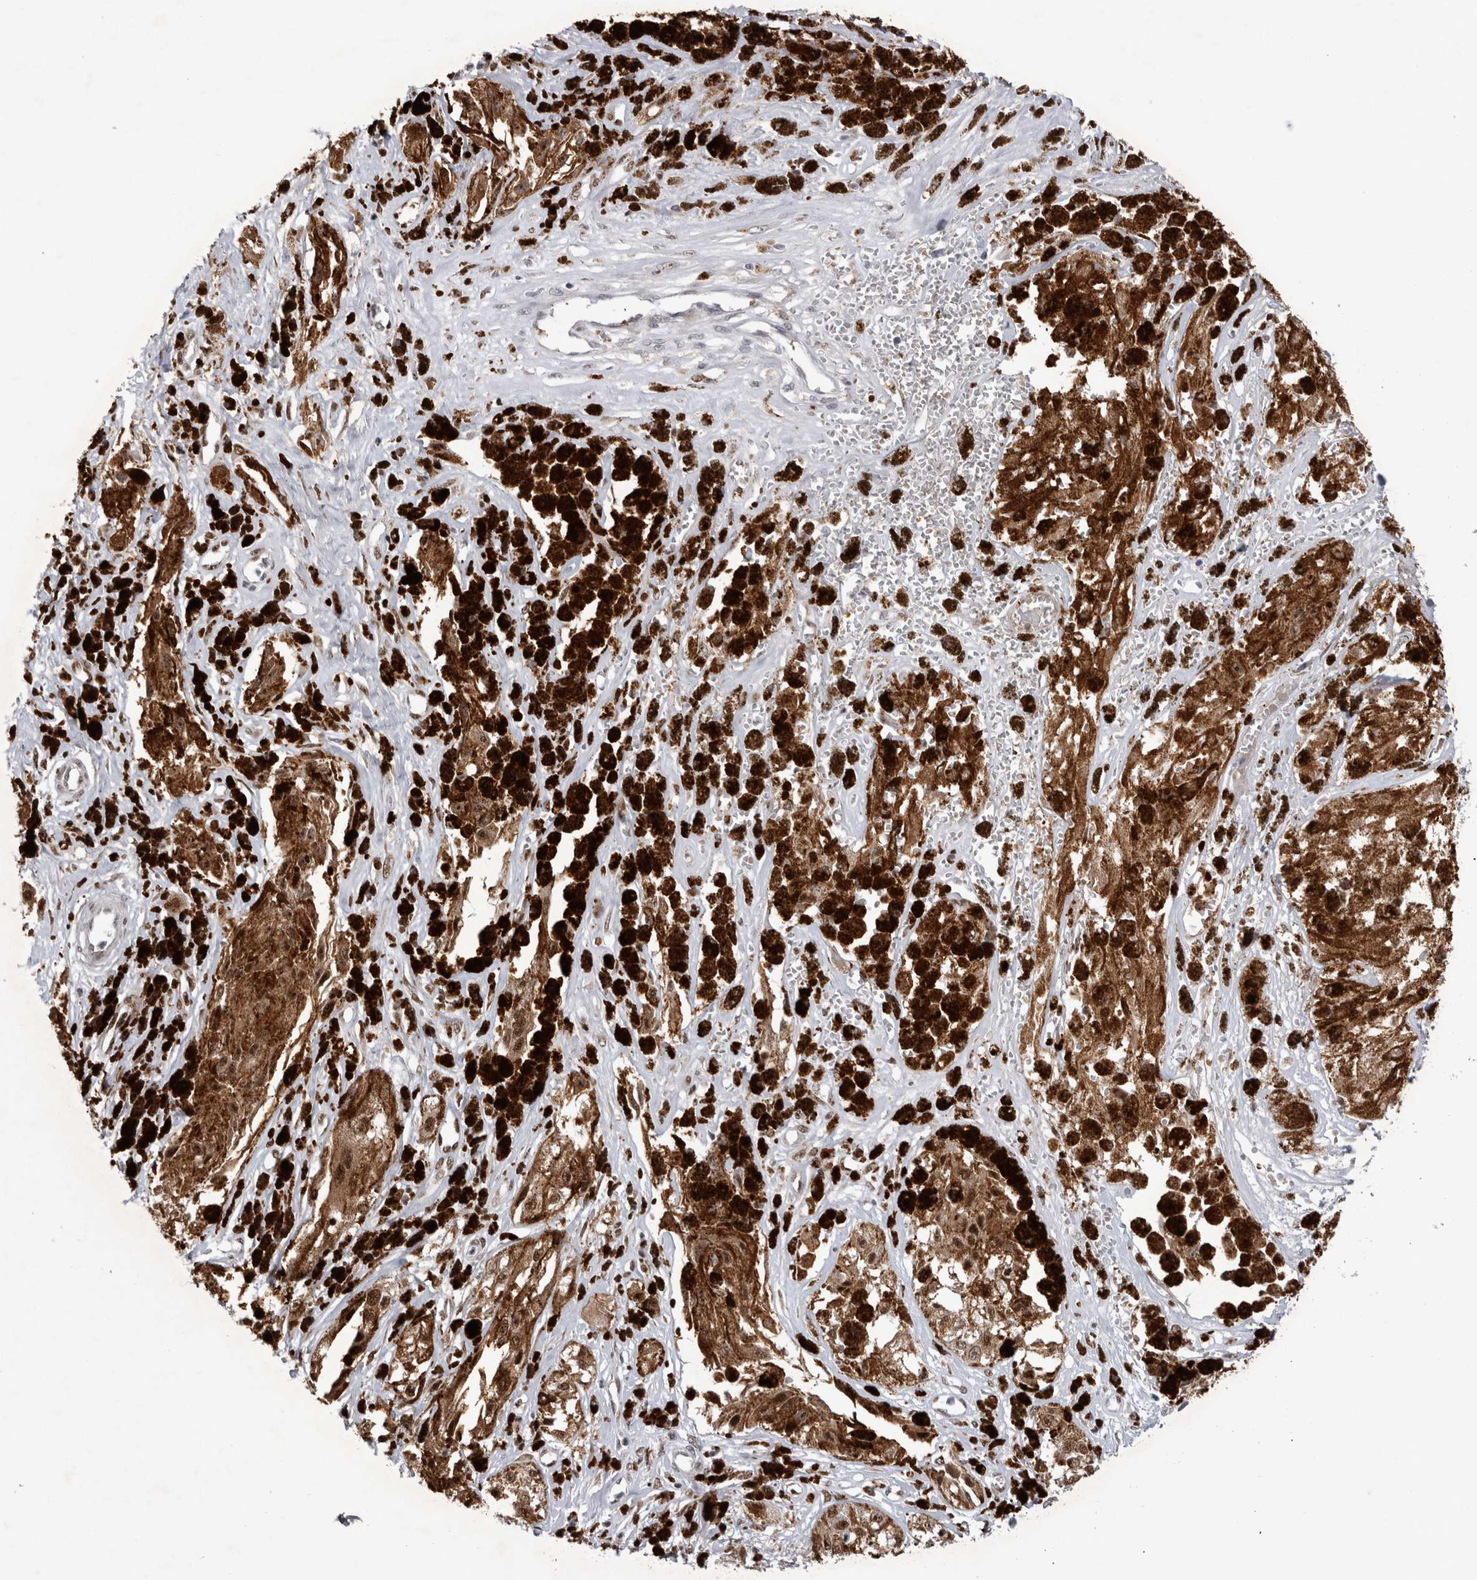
{"staining": {"intensity": "moderate", "quantity": ">75%", "location": "cytoplasmic/membranous,nuclear"}, "tissue": "melanoma", "cell_type": "Tumor cells", "image_type": "cancer", "snomed": [{"axis": "morphology", "description": "Malignant melanoma, NOS"}, {"axis": "topography", "description": "Skin"}], "caption": "Brown immunohistochemical staining in malignant melanoma reveals moderate cytoplasmic/membranous and nuclear expression in about >75% of tumor cells. (IHC, brightfield microscopy, high magnification).", "gene": "IFI44", "patient": {"sex": "male", "age": 88}}